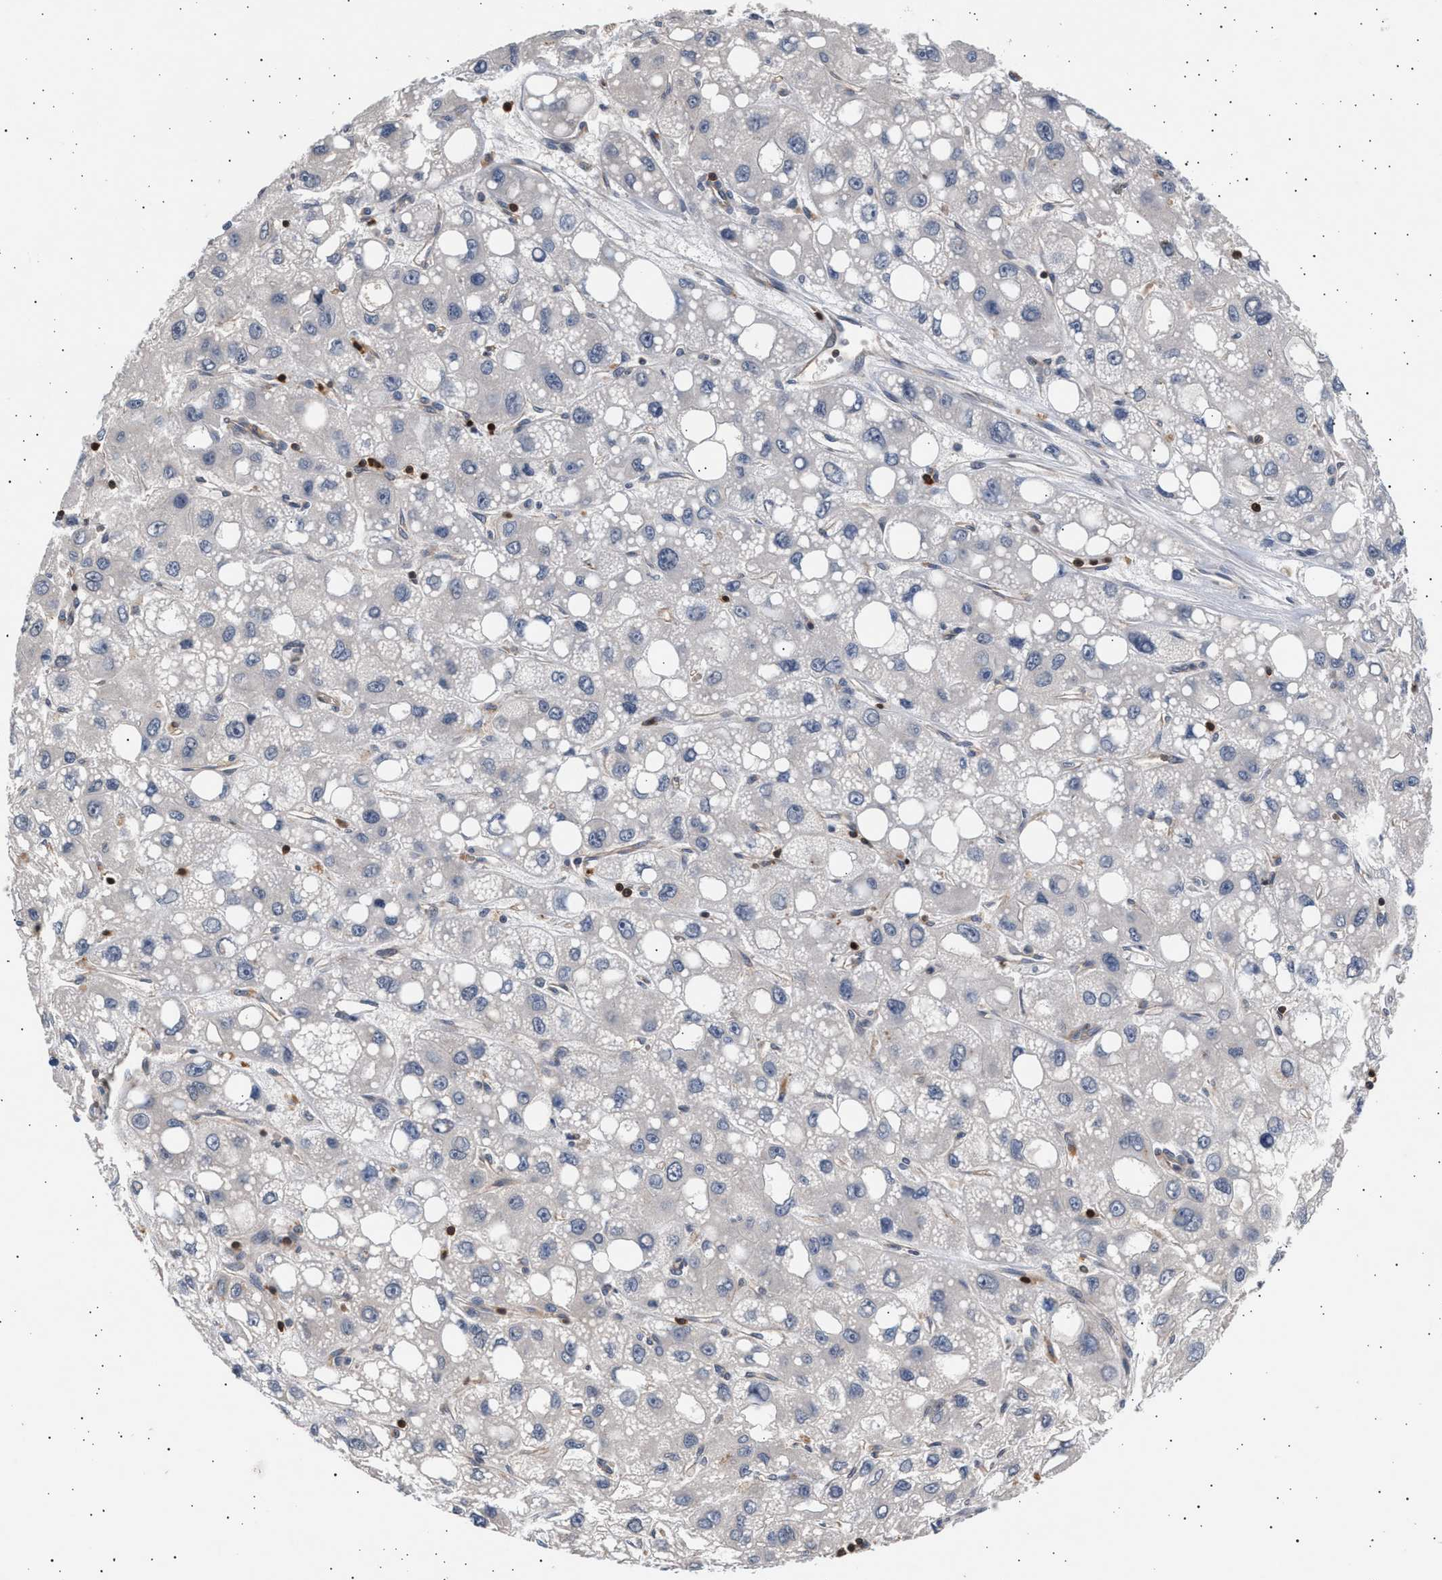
{"staining": {"intensity": "negative", "quantity": "none", "location": "none"}, "tissue": "liver cancer", "cell_type": "Tumor cells", "image_type": "cancer", "snomed": [{"axis": "morphology", "description": "Carcinoma, Hepatocellular, NOS"}, {"axis": "topography", "description": "Liver"}], "caption": "Immunohistochemistry (IHC) of liver cancer reveals no staining in tumor cells. (DAB IHC with hematoxylin counter stain).", "gene": "GRAP2", "patient": {"sex": "male", "age": 55}}